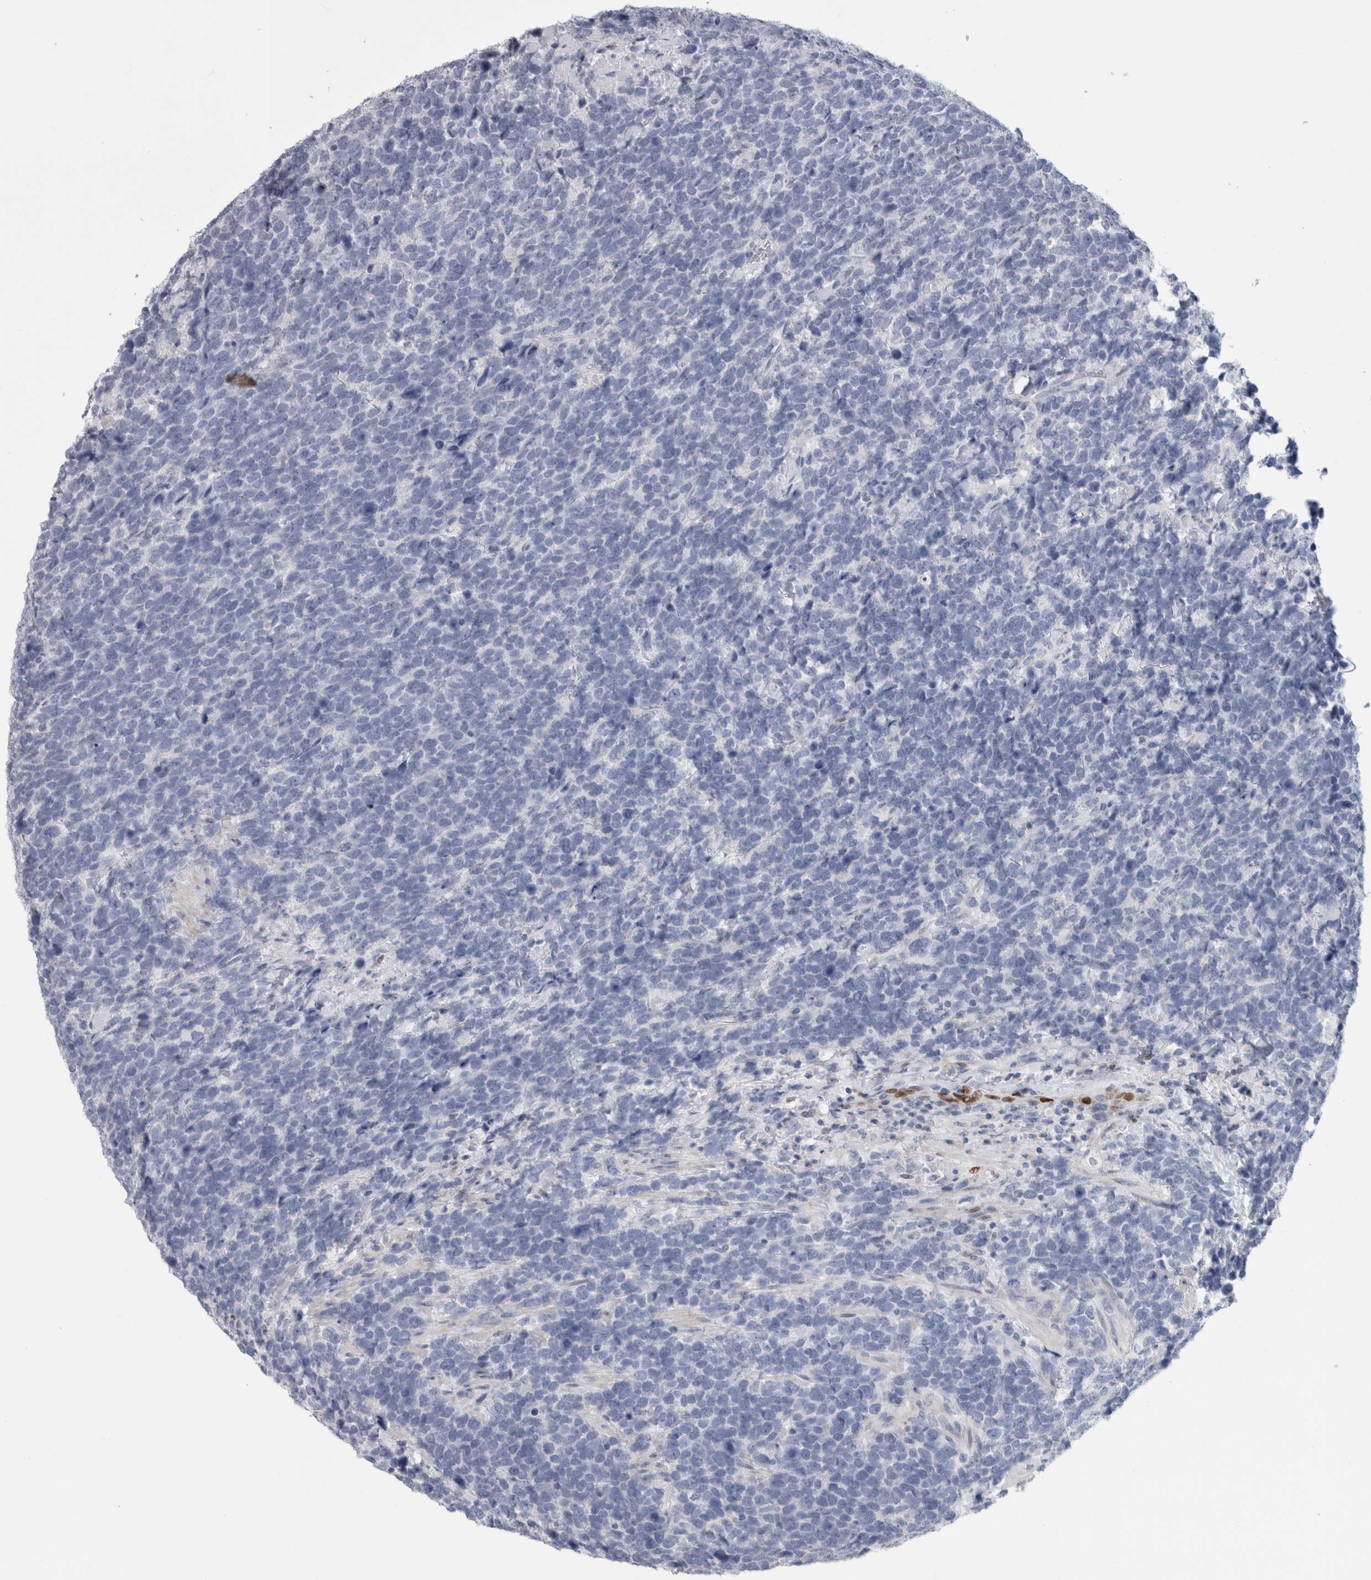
{"staining": {"intensity": "negative", "quantity": "none", "location": "none"}, "tissue": "urothelial cancer", "cell_type": "Tumor cells", "image_type": "cancer", "snomed": [{"axis": "morphology", "description": "Urothelial carcinoma, High grade"}, {"axis": "topography", "description": "Urinary bladder"}], "caption": "Tumor cells show no significant staining in urothelial cancer.", "gene": "IL33", "patient": {"sex": "female", "age": 82}}